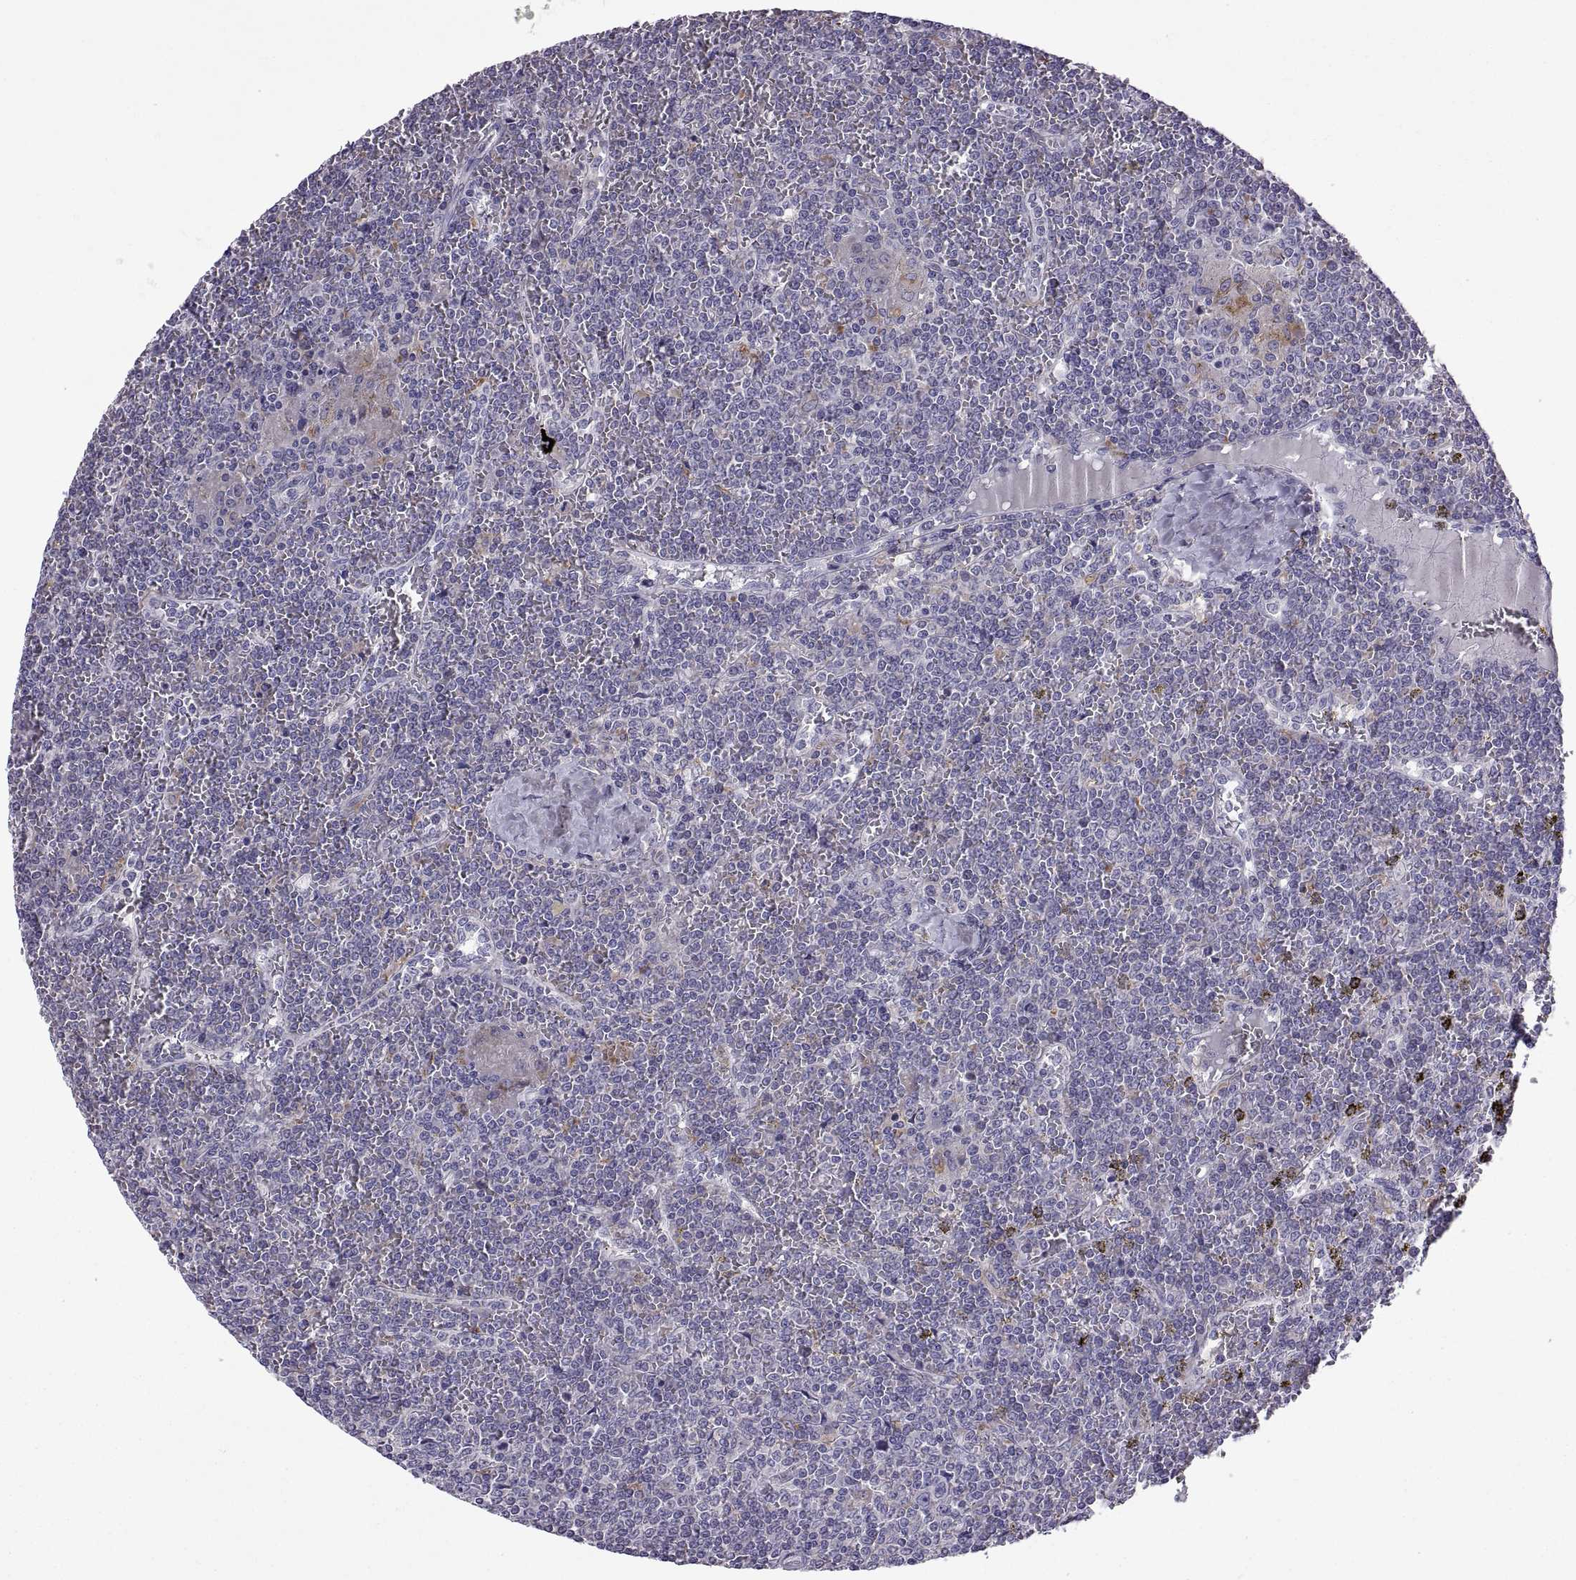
{"staining": {"intensity": "negative", "quantity": "none", "location": "none"}, "tissue": "lymphoma", "cell_type": "Tumor cells", "image_type": "cancer", "snomed": [{"axis": "morphology", "description": "Malignant lymphoma, non-Hodgkin's type, Low grade"}, {"axis": "topography", "description": "Spleen"}], "caption": "An immunohistochemistry (IHC) micrograph of low-grade malignant lymphoma, non-Hodgkin's type is shown. There is no staining in tumor cells of low-grade malignant lymphoma, non-Hodgkin's type.", "gene": "ARSL", "patient": {"sex": "female", "age": 19}}